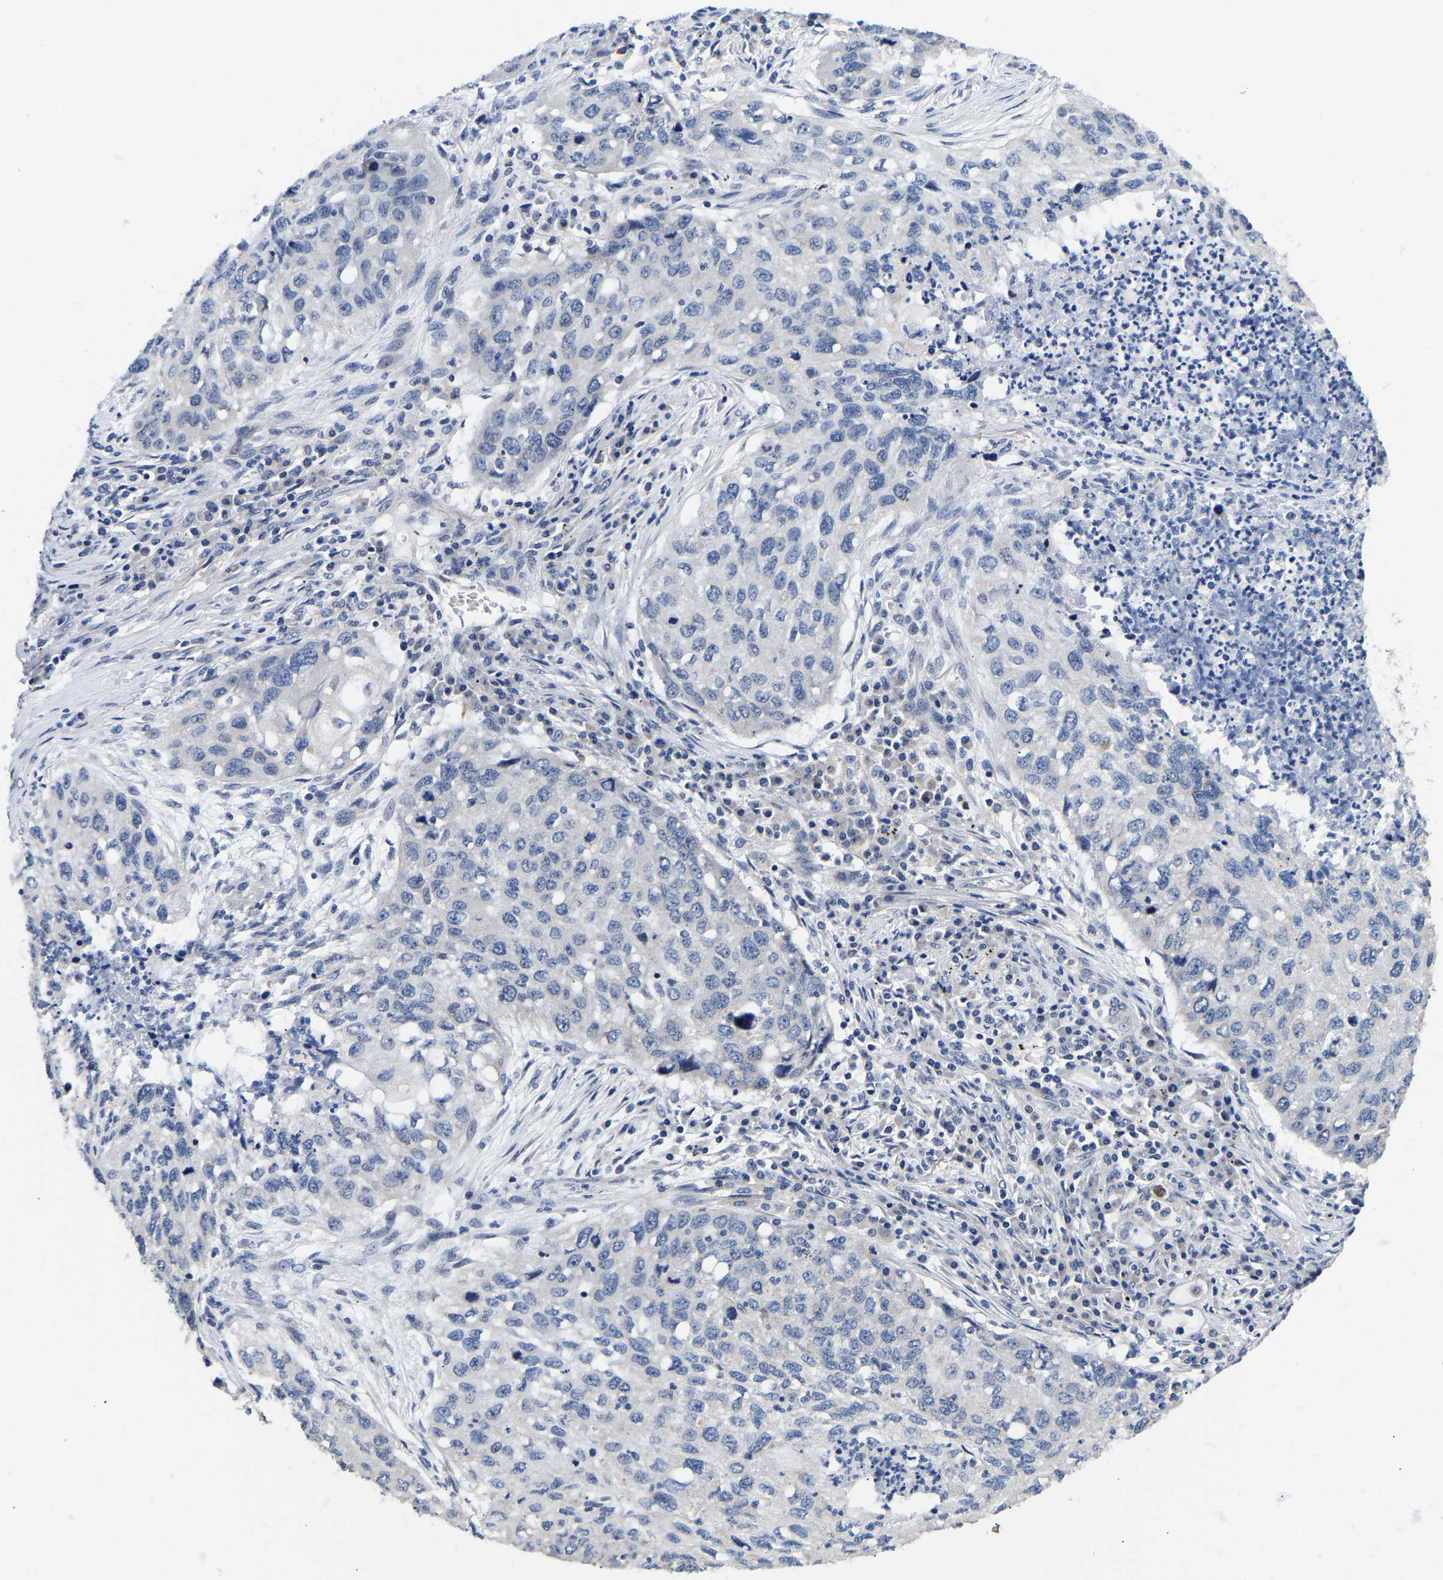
{"staining": {"intensity": "negative", "quantity": "none", "location": "none"}, "tissue": "lung cancer", "cell_type": "Tumor cells", "image_type": "cancer", "snomed": [{"axis": "morphology", "description": "Squamous cell carcinoma, NOS"}, {"axis": "topography", "description": "Lung"}], "caption": "An immunohistochemistry (IHC) histopathology image of lung cancer (squamous cell carcinoma) is shown. There is no staining in tumor cells of lung cancer (squamous cell carcinoma).", "gene": "RINT1", "patient": {"sex": "female", "age": 63}}